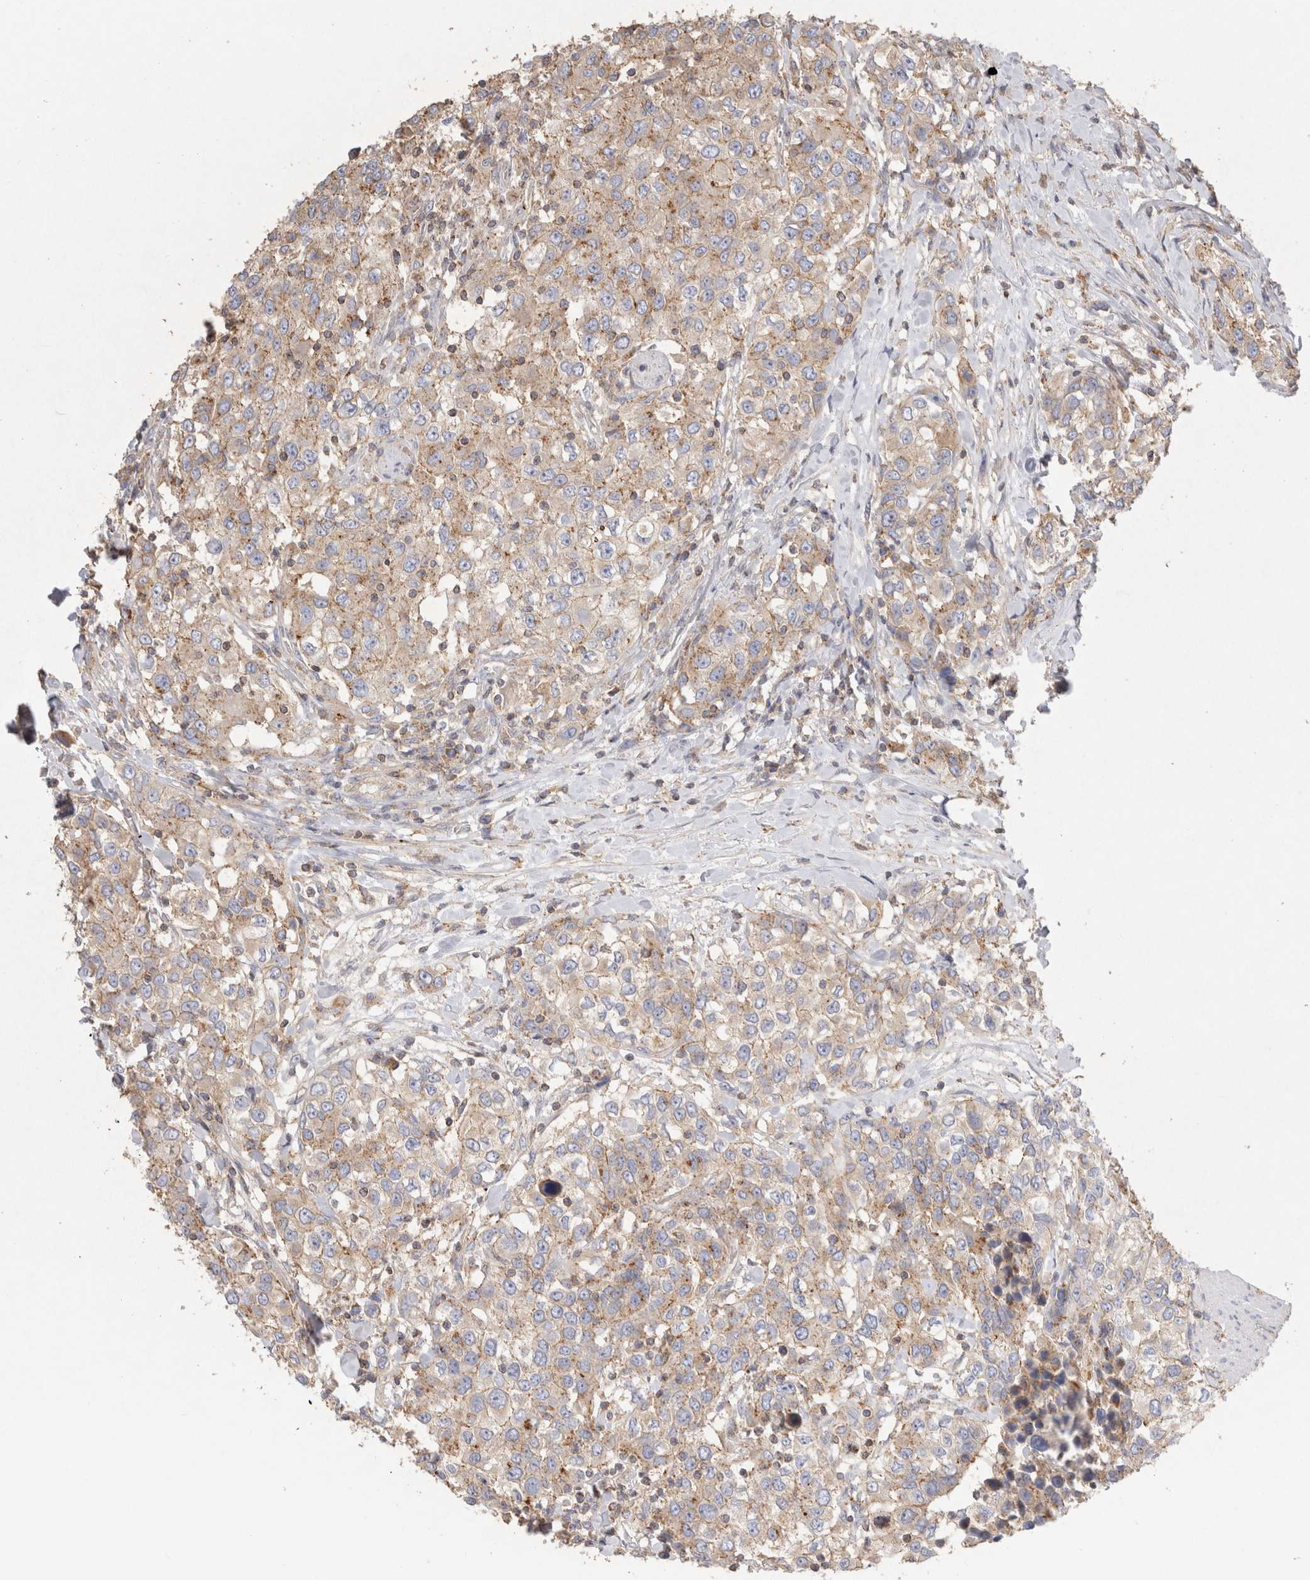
{"staining": {"intensity": "weak", "quantity": ">75%", "location": "cytoplasmic/membranous"}, "tissue": "urothelial cancer", "cell_type": "Tumor cells", "image_type": "cancer", "snomed": [{"axis": "morphology", "description": "Urothelial carcinoma, High grade"}, {"axis": "topography", "description": "Urinary bladder"}], "caption": "Immunohistochemical staining of human urothelial carcinoma (high-grade) exhibits low levels of weak cytoplasmic/membranous protein positivity in approximately >75% of tumor cells.", "gene": "CHMP6", "patient": {"sex": "female", "age": 80}}